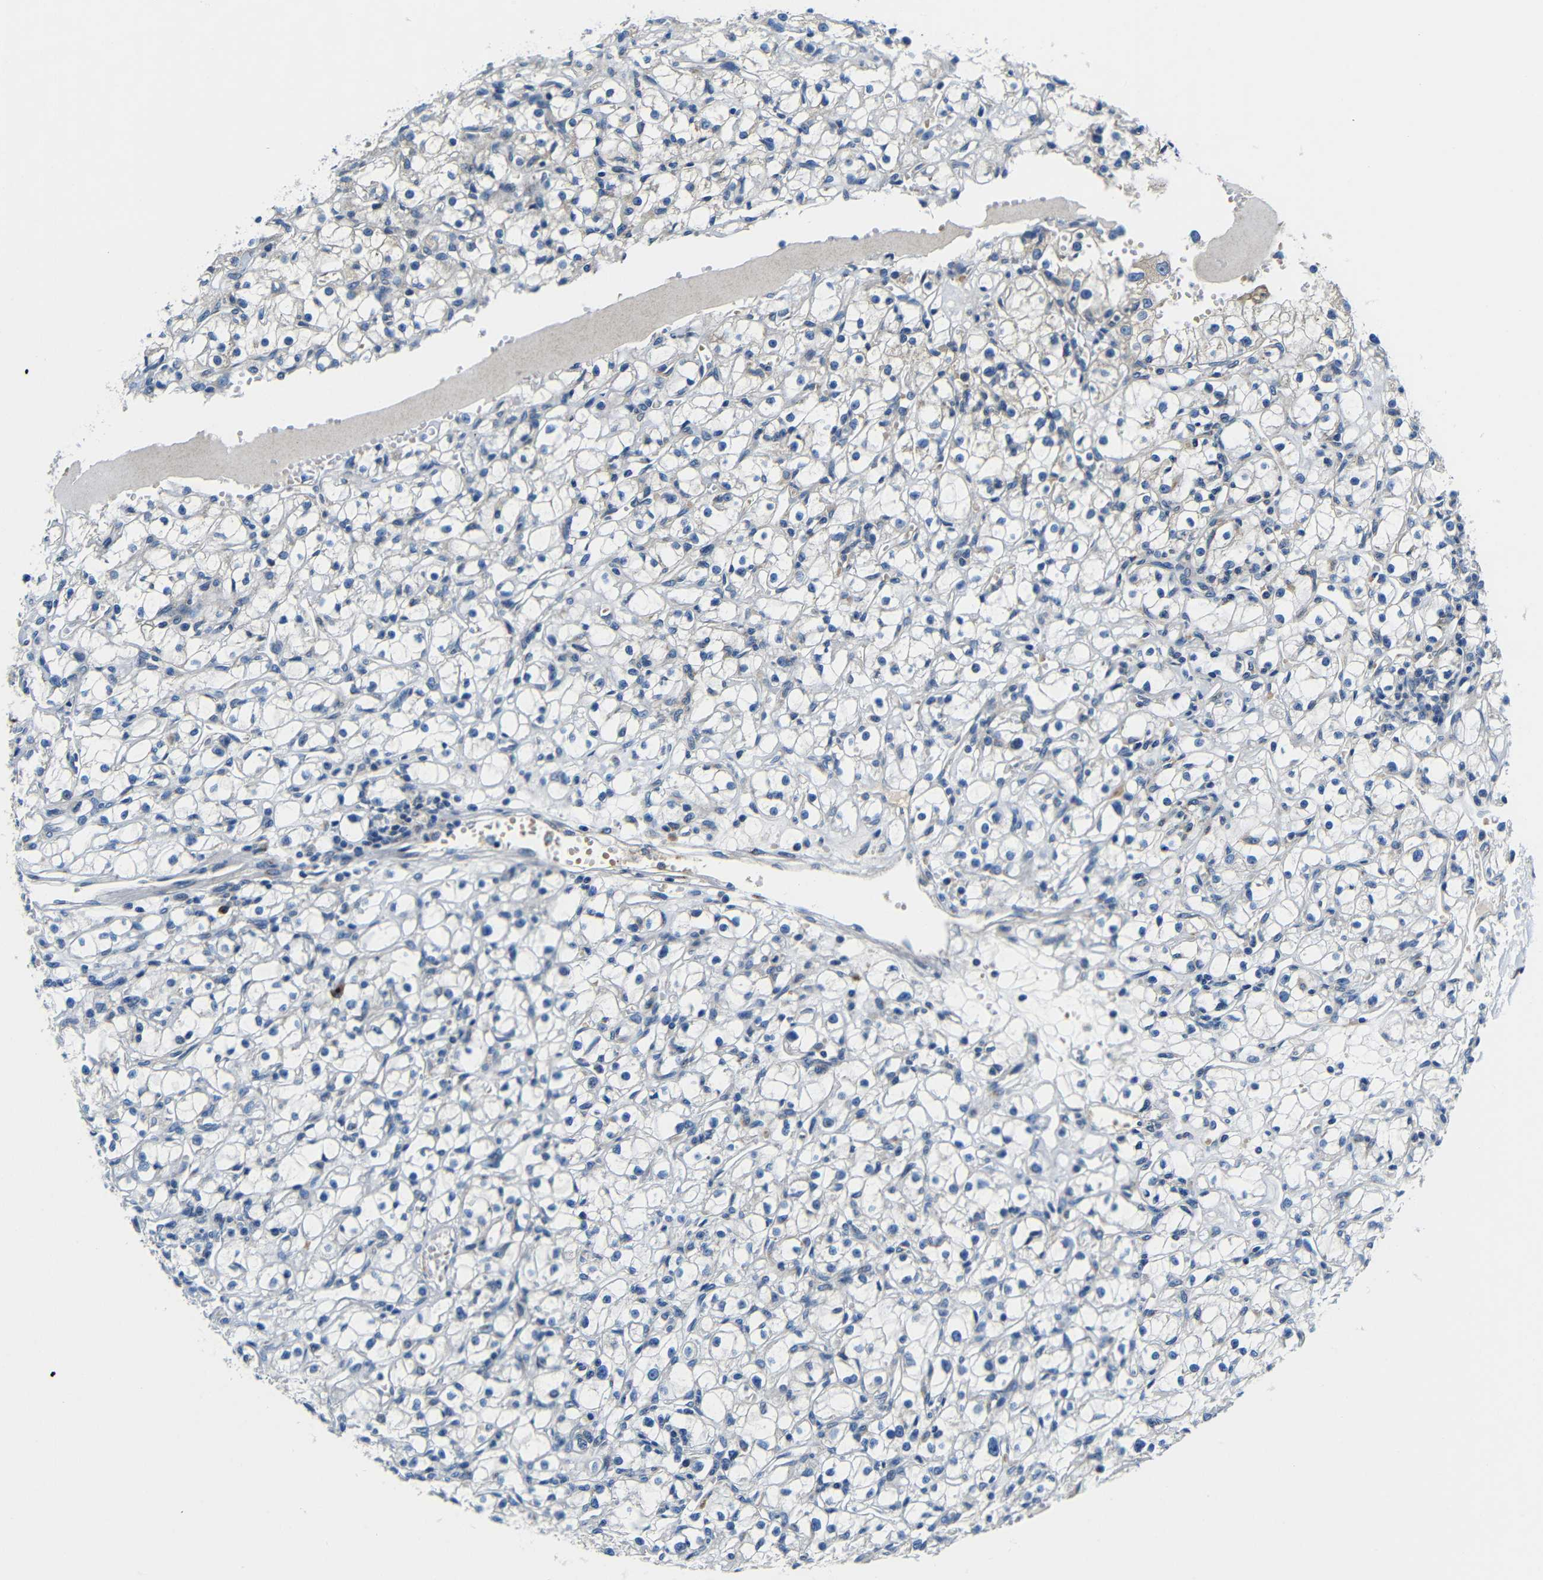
{"staining": {"intensity": "negative", "quantity": "none", "location": "none"}, "tissue": "renal cancer", "cell_type": "Tumor cells", "image_type": "cancer", "snomed": [{"axis": "morphology", "description": "Adenocarcinoma, NOS"}, {"axis": "topography", "description": "Kidney"}], "caption": "High power microscopy photomicrograph of an IHC histopathology image of renal cancer (adenocarcinoma), revealing no significant staining in tumor cells.", "gene": "USO1", "patient": {"sex": "male", "age": 56}}